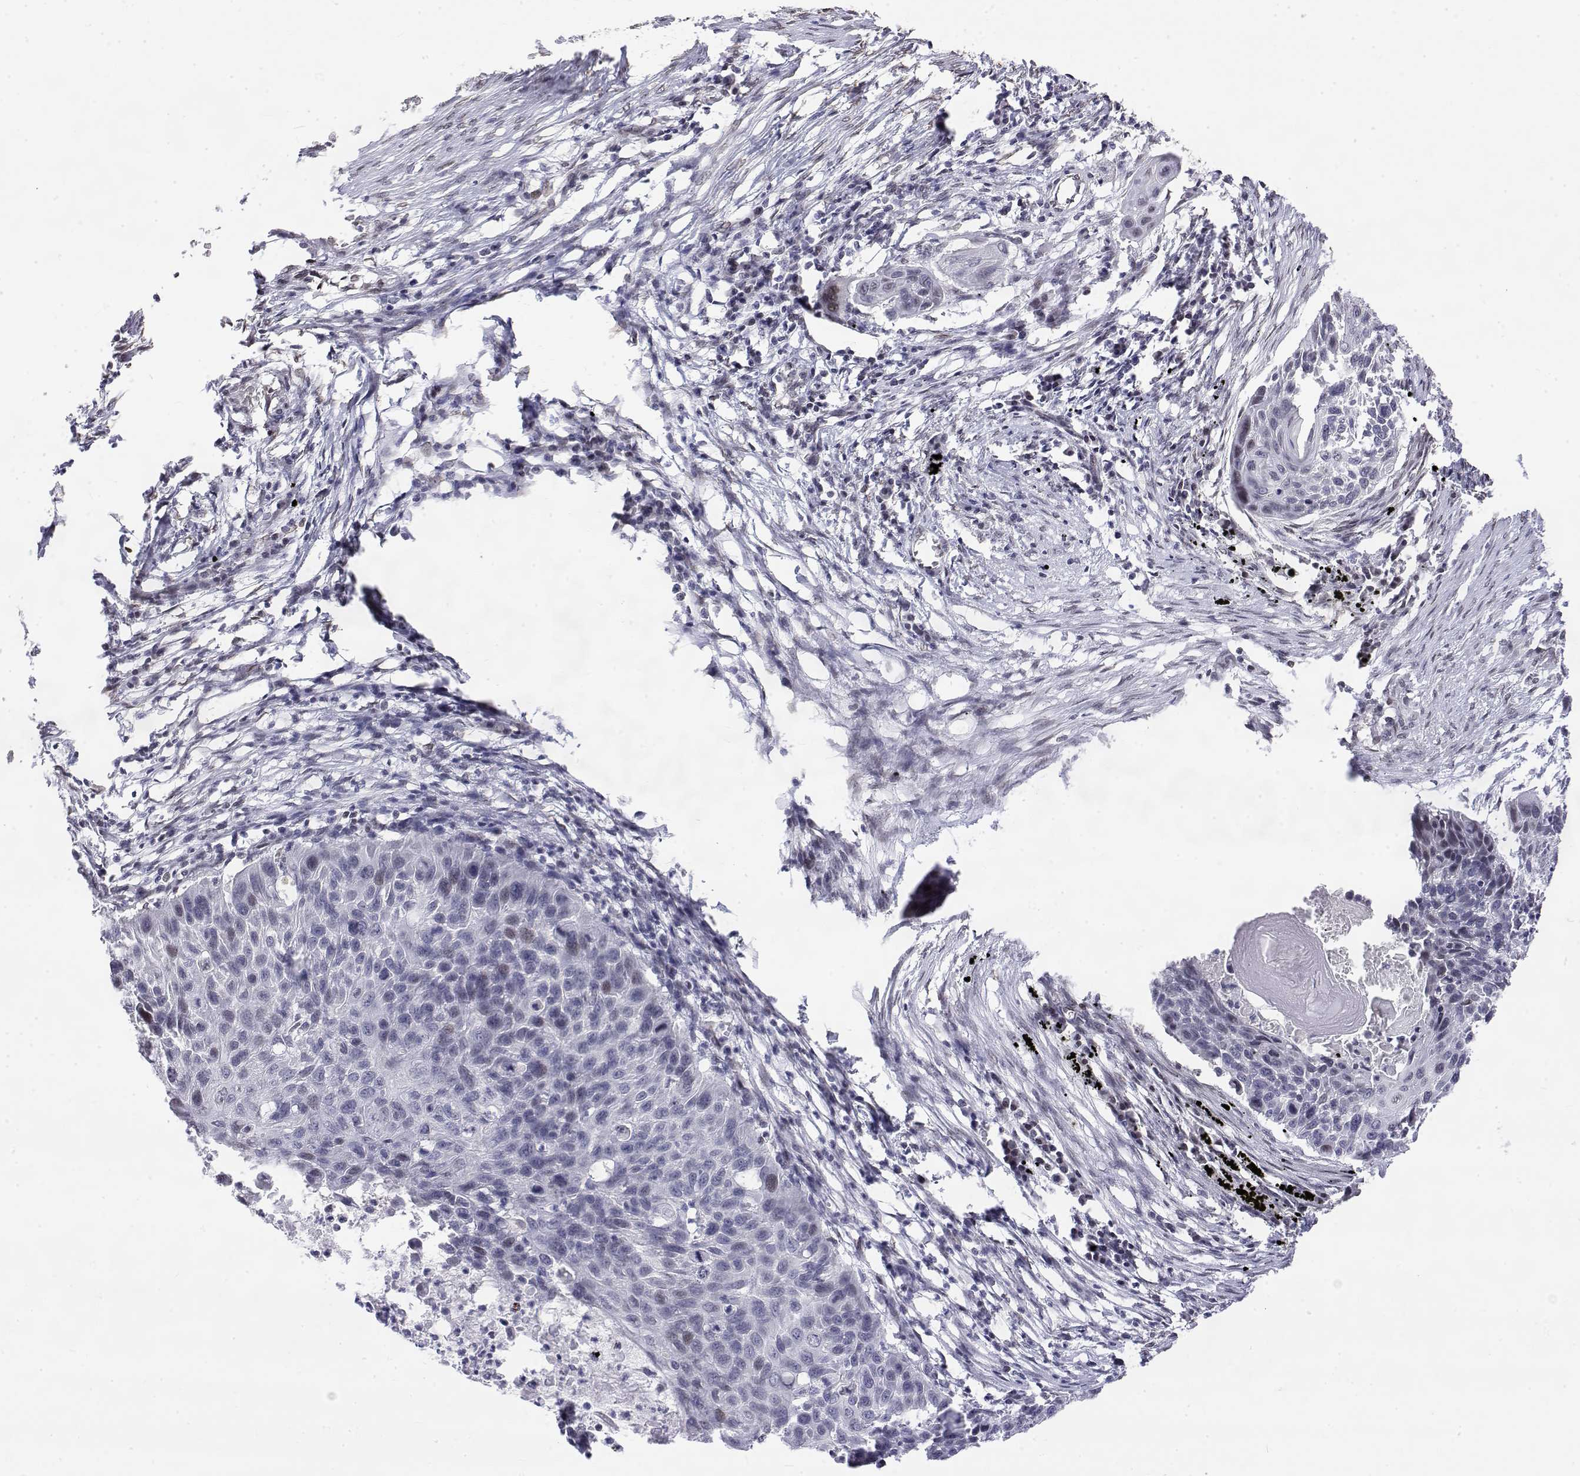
{"staining": {"intensity": "negative", "quantity": "none", "location": "none"}, "tissue": "lung cancer", "cell_type": "Tumor cells", "image_type": "cancer", "snomed": [{"axis": "morphology", "description": "Squamous cell carcinoma, NOS"}, {"axis": "topography", "description": "Lung"}], "caption": "Immunohistochemical staining of human lung squamous cell carcinoma reveals no significant staining in tumor cells.", "gene": "ZNF532", "patient": {"sex": "male", "age": 78}}